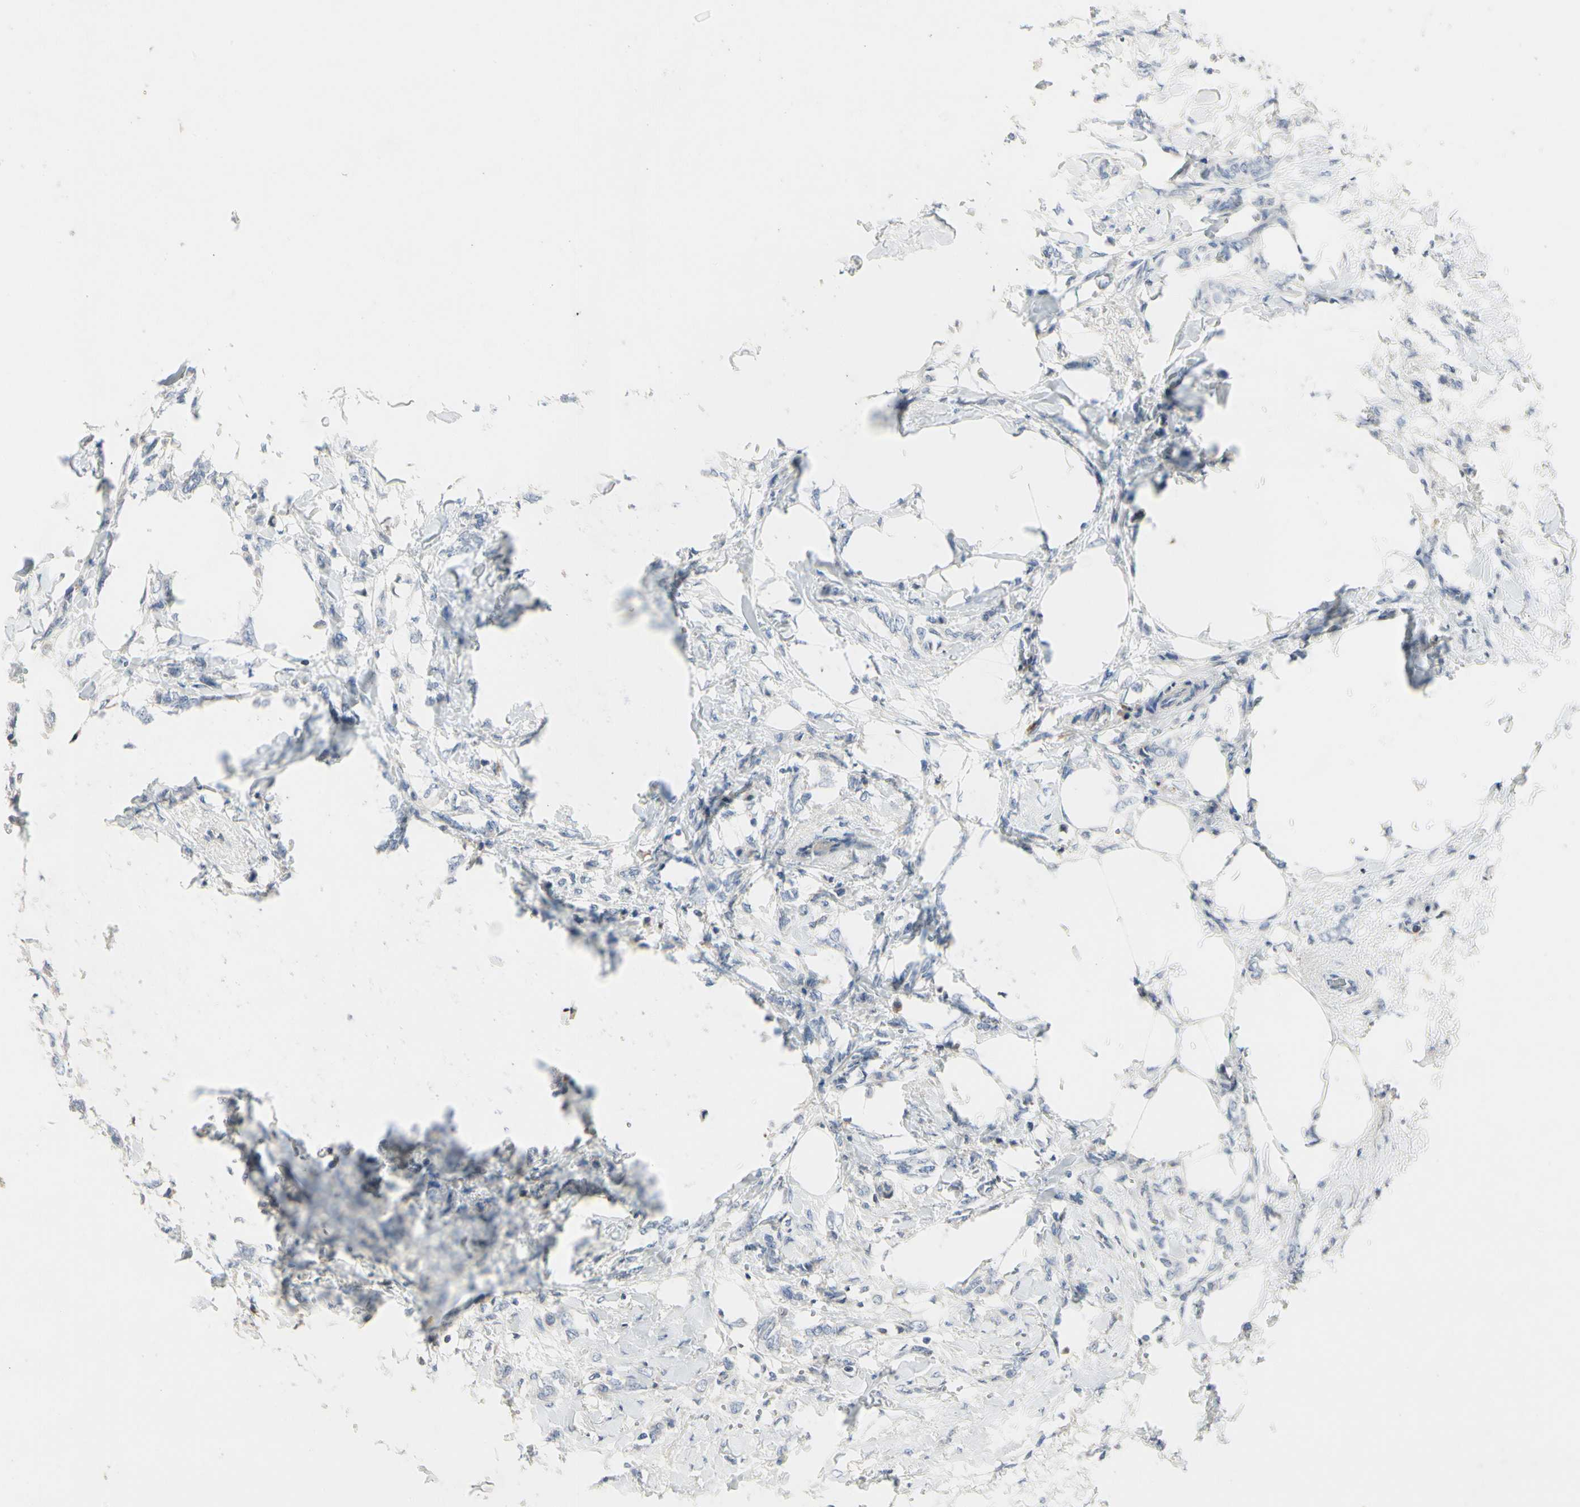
{"staining": {"intensity": "negative", "quantity": "none", "location": "none"}, "tissue": "breast cancer", "cell_type": "Tumor cells", "image_type": "cancer", "snomed": [{"axis": "morphology", "description": "Lobular carcinoma, in situ"}, {"axis": "morphology", "description": "Lobular carcinoma"}, {"axis": "topography", "description": "Breast"}], "caption": "An image of human breast cancer is negative for staining in tumor cells.", "gene": "ECRG4", "patient": {"sex": "female", "age": 41}}